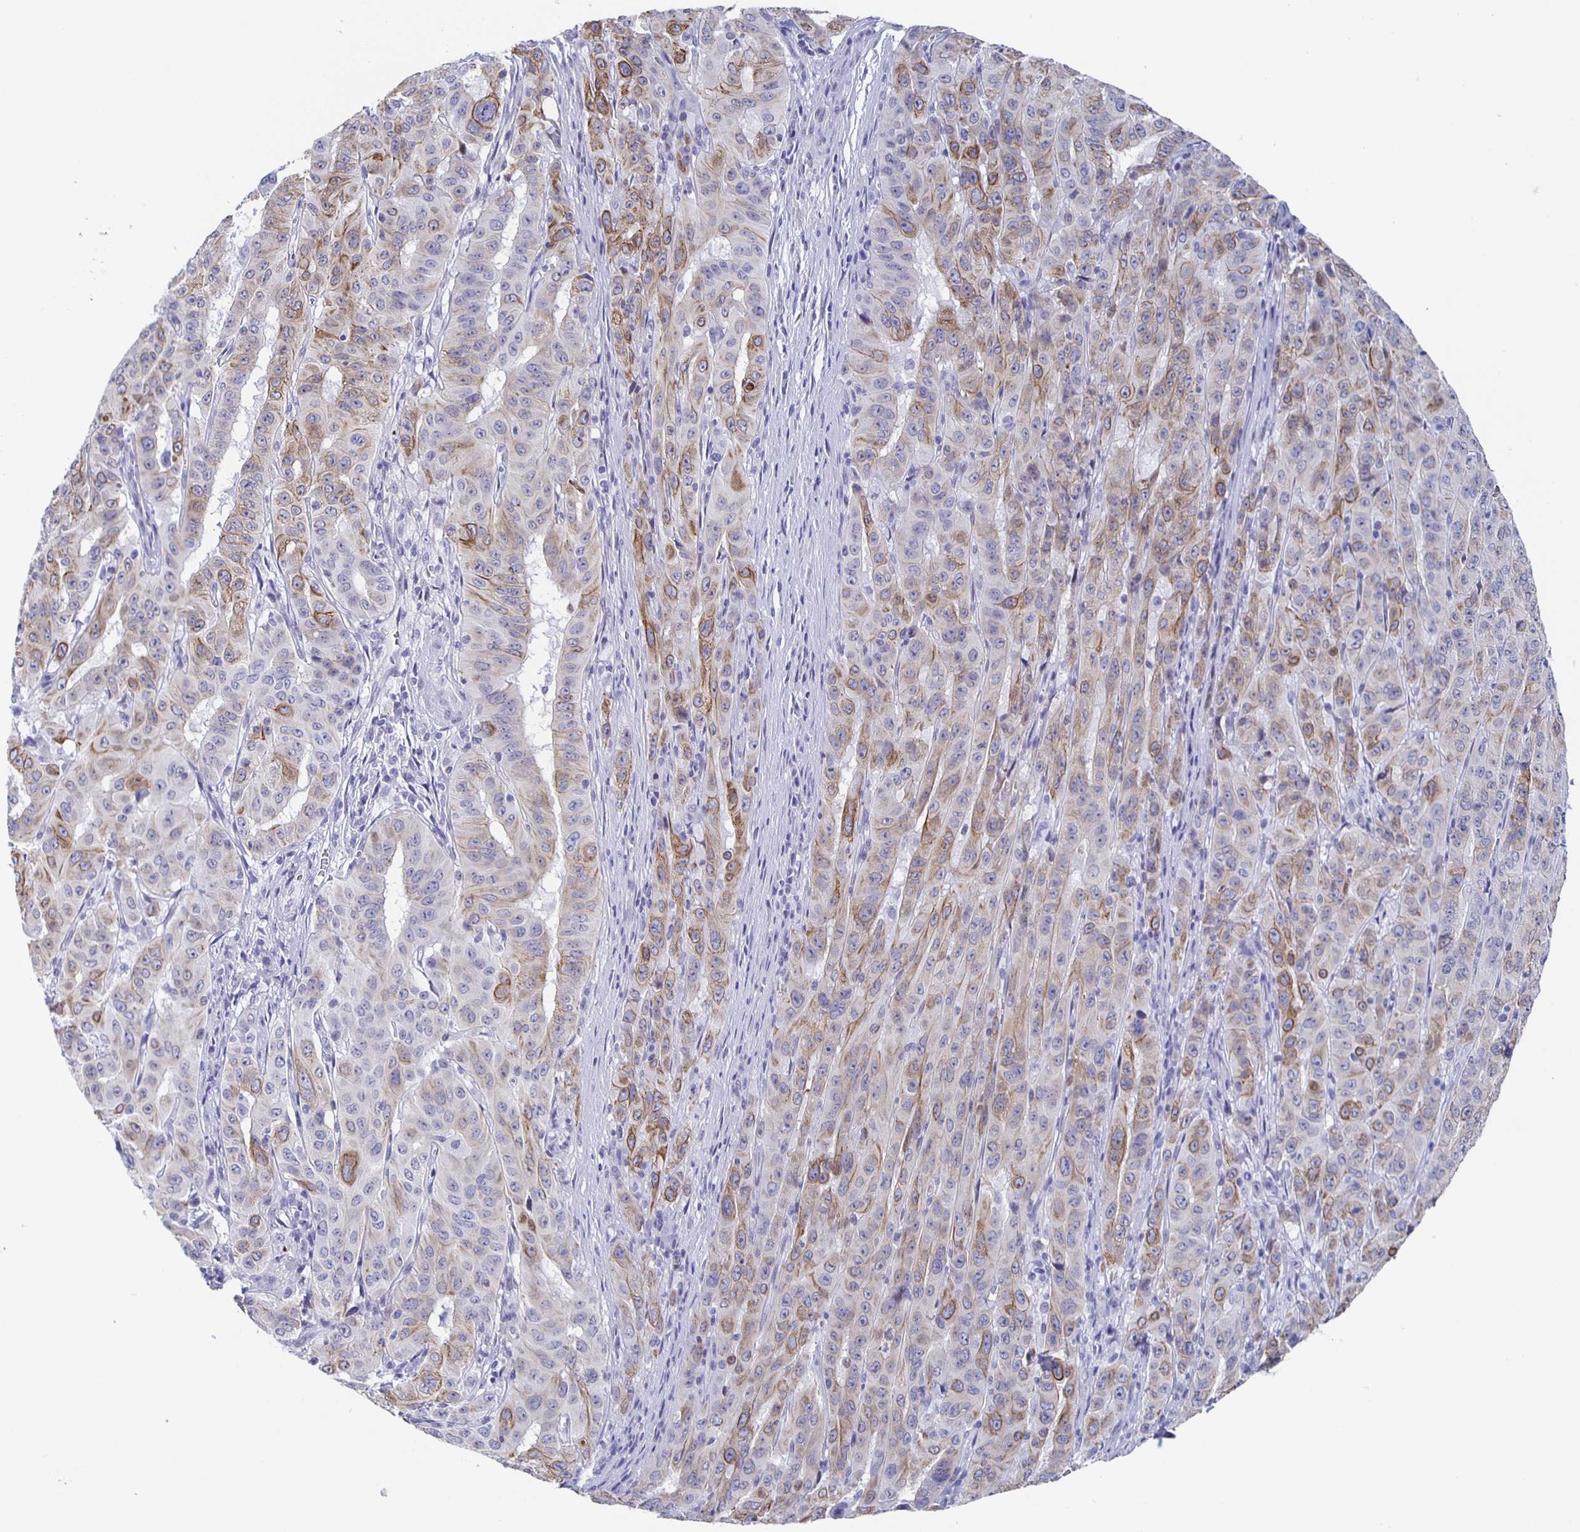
{"staining": {"intensity": "moderate", "quantity": "25%-75%", "location": "cytoplasmic/membranous"}, "tissue": "pancreatic cancer", "cell_type": "Tumor cells", "image_type": "cancer", "snomed": [{"axis": "morphology", "description": "Adenocarcinoma, NOS"}, {"axis": "topography", "description": "Pancreas"}], "caption": "Pancreatic cancer tissue displays moderate cytoplasmic/membranous expression in about 25%-75% of tumor cells", "gene": "CCDC17", "patient": {"sex": "male", "age": 63}}